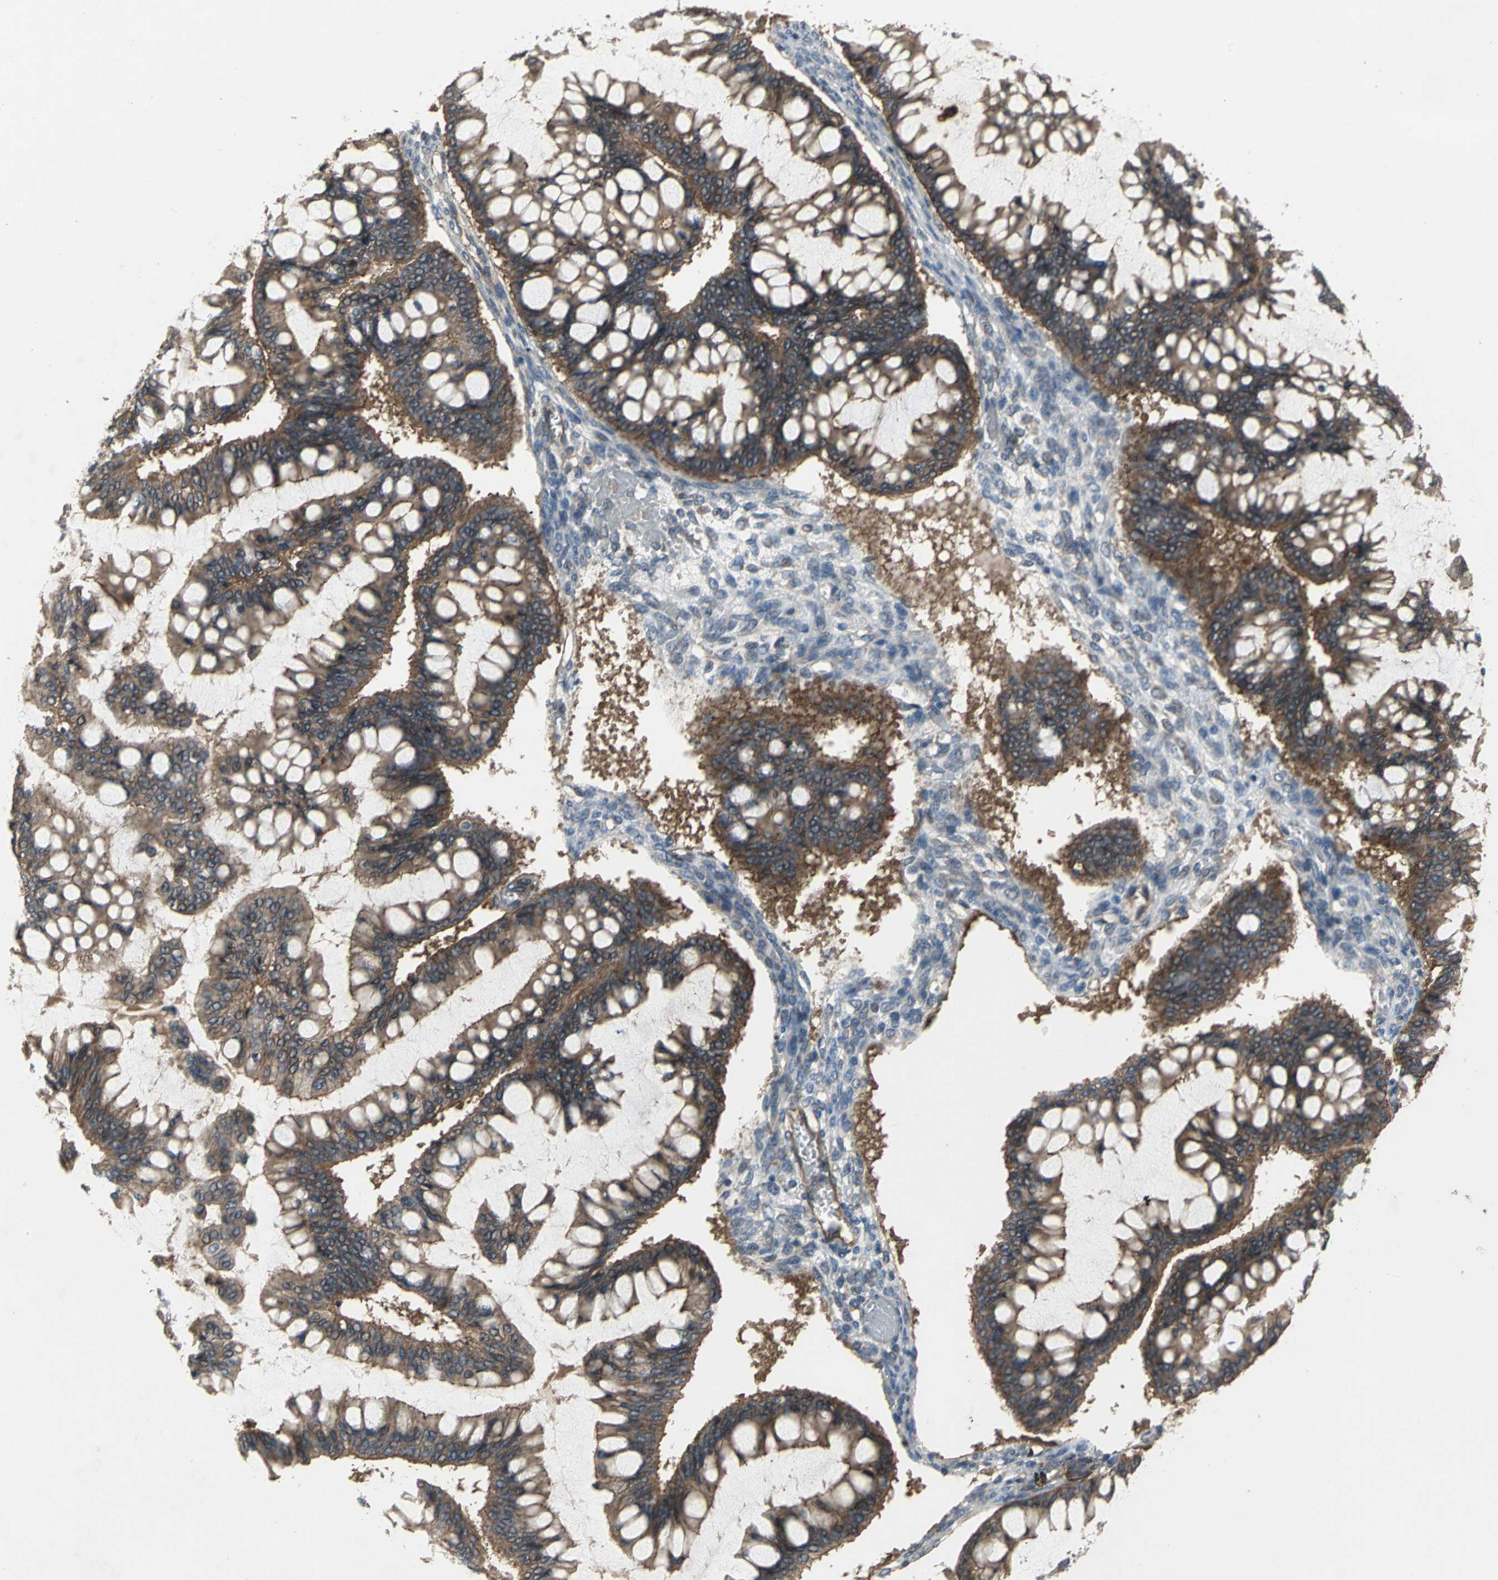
{"staining": {"intensity": "strong", "quantity": ">75%", "location": "cytoplasmic/membranous"}, "tissue": "ovarian cancer", "cell_type": "Tumor cells", "image_type": "cancer", "snomed": [{"axis": "morphology", "description": "Cystadenocarcinoma, mucinous, NOS"}, {"axis": "topography", "description": "Ovary"}], "caption": "IHC photomicrograph of human ovarian cancer (mucinous cystadenocarcinoma) stained for a protein (brown), which demonstrates high levels of strong cytoplasmic/membranous positivity in approximately >75% of tumor cells.", "gene": "MET", "patient": {"sex": "female", "age": 73}}